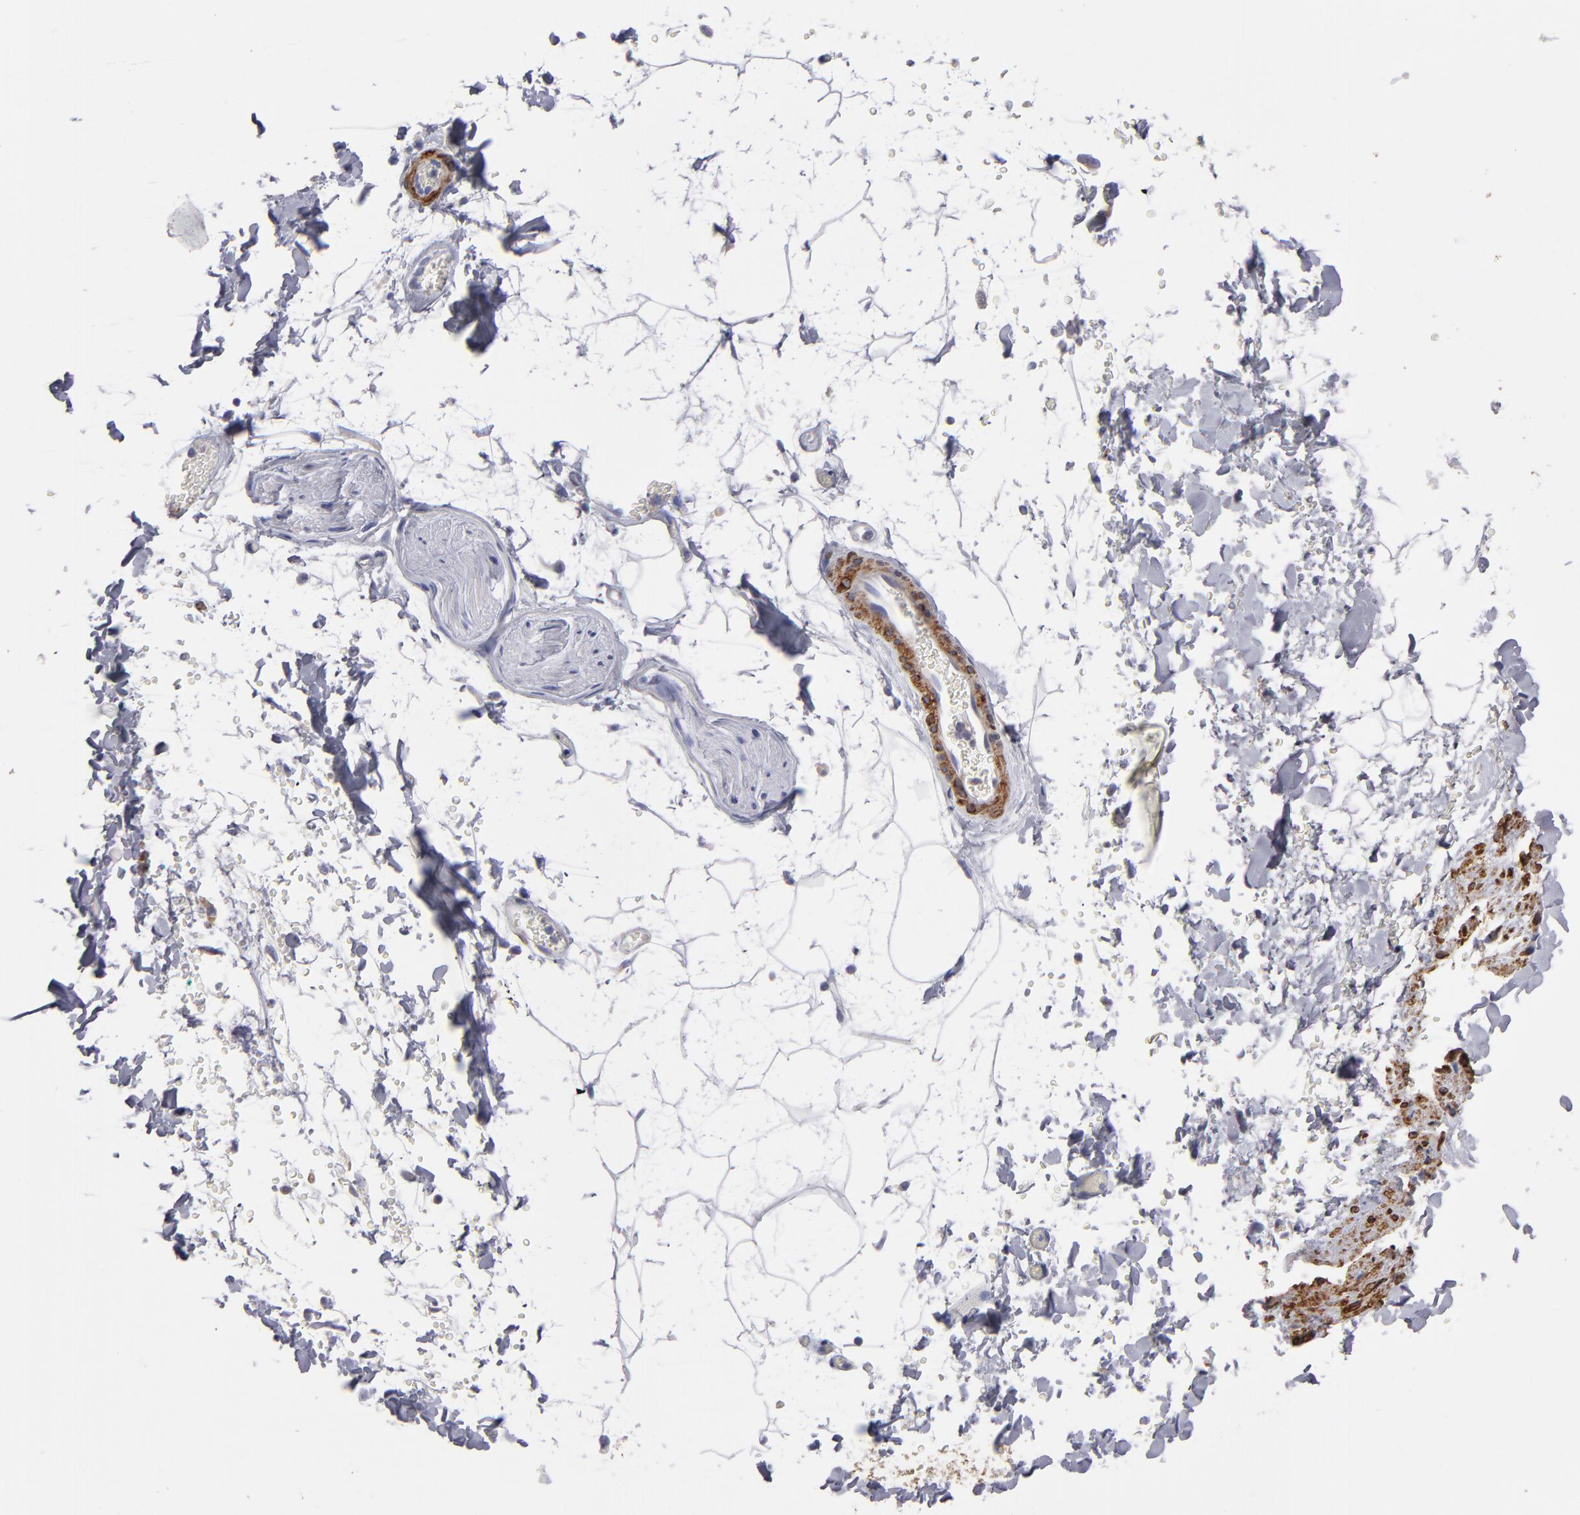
{"staining": {"intensity": "negative", "quantity": "none", "location": "none"}, "tissue": "adipose tissue", "cell_type": "Adipocytes", "image_type": "normal", "snomed": [{"axis": "morphology", "description": "Normal tissue, NOS"}, {"axis": "topography", "description": "Soft tissue"}], "caption": "Adipocytes show no significant expression in unremarkable adipose tissue.", "gene": "SLMAP", "patient": {"sex": "male", "age": 72}}